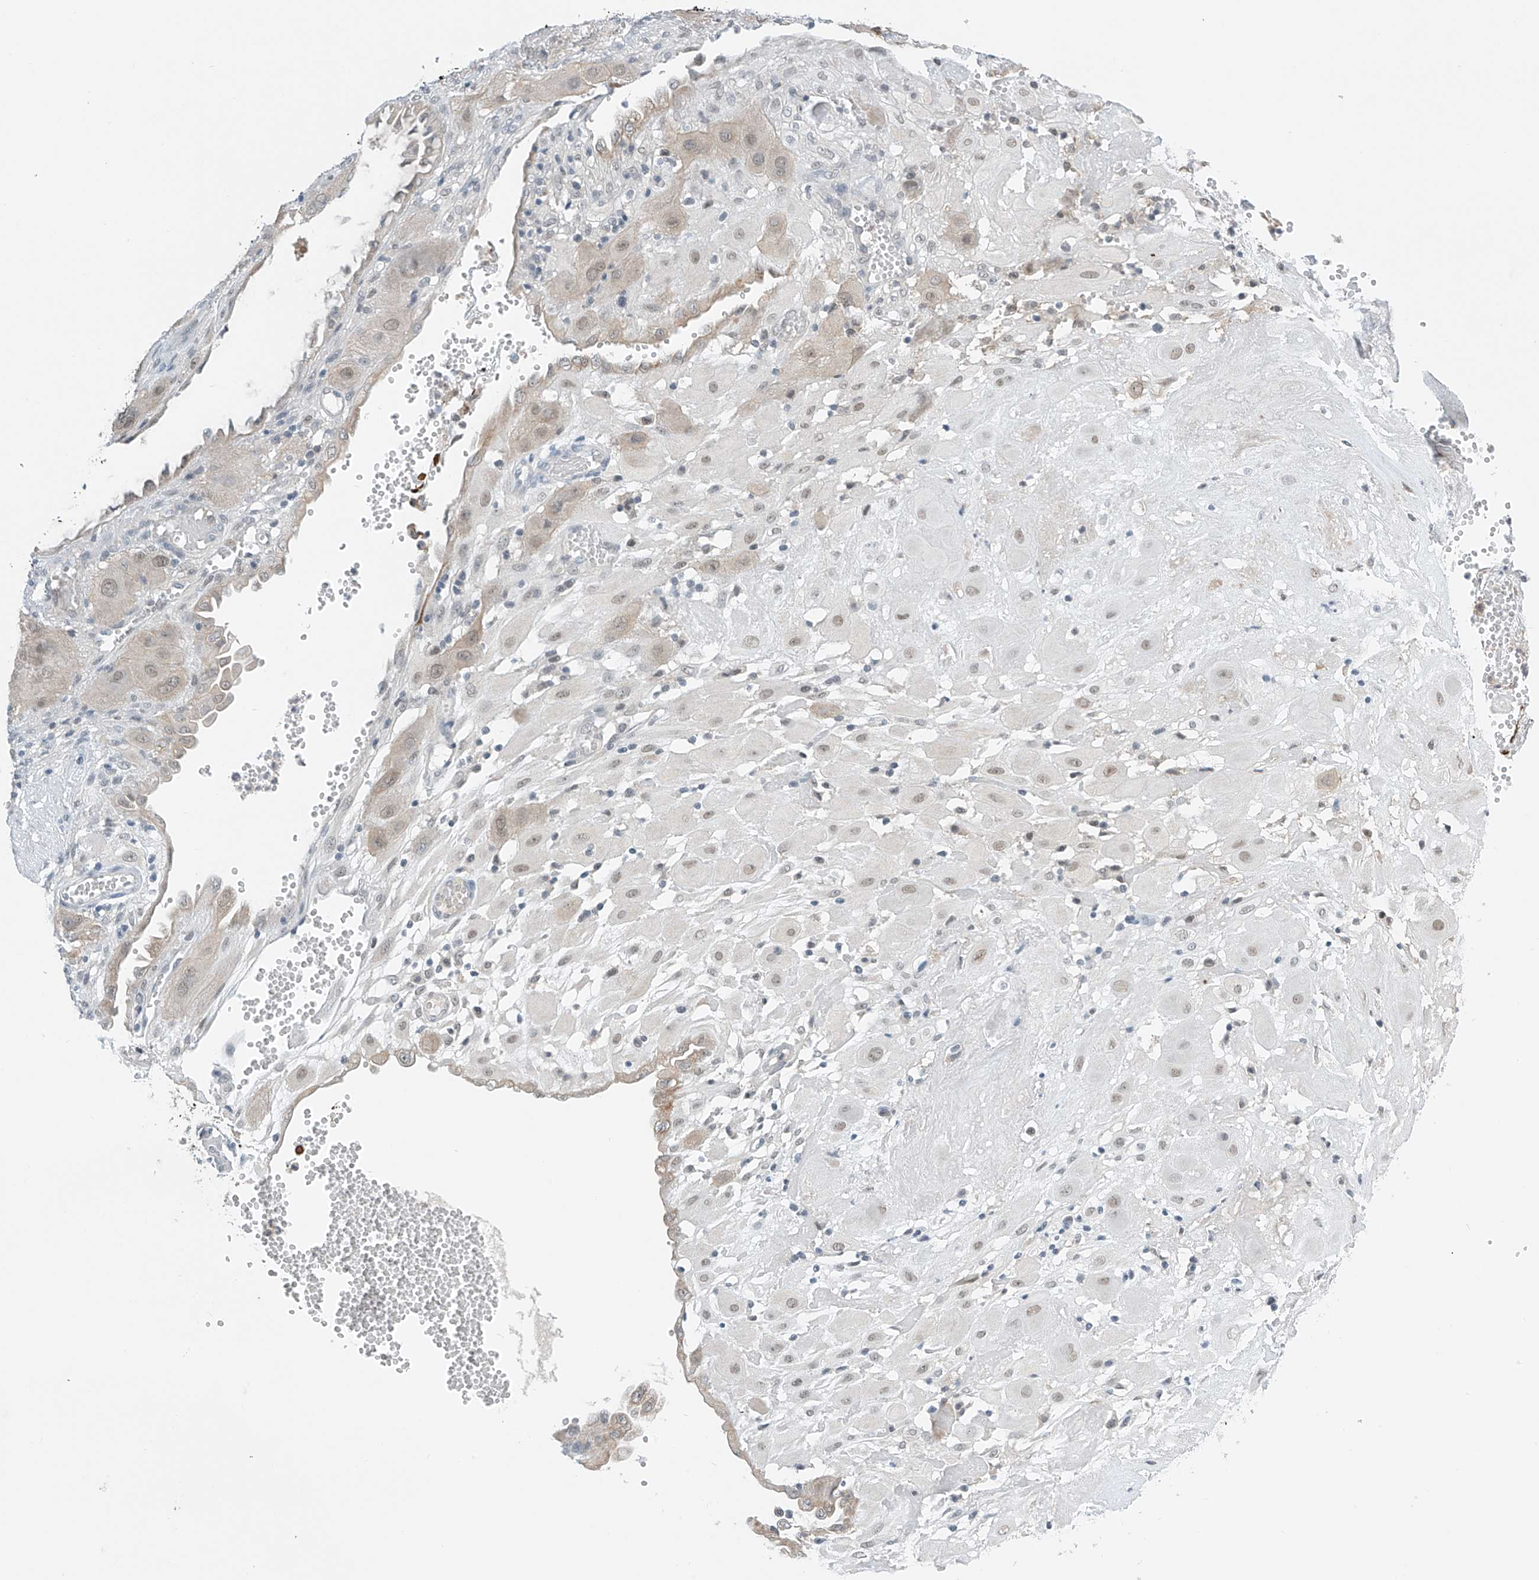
{"staining": {"intensity": "weak", "quantity": "<25%", "location": "cytoplasmic/membranous,nuclear"}, "tissue": "cervical cancer", "cell_type": "Tumor cells", "image_type": "cancer", "snomed": [{"axis": "morphology", "description": "Squamous cell carcinoma, NOS"}, {"axis": "topography", "description": "Cervix"}], "caption": "Cervical cancer stained for a protein using IHC shows no expression tumor cells.", "gene": "APLF", "patient": {"sex": "female", "age": 34}}